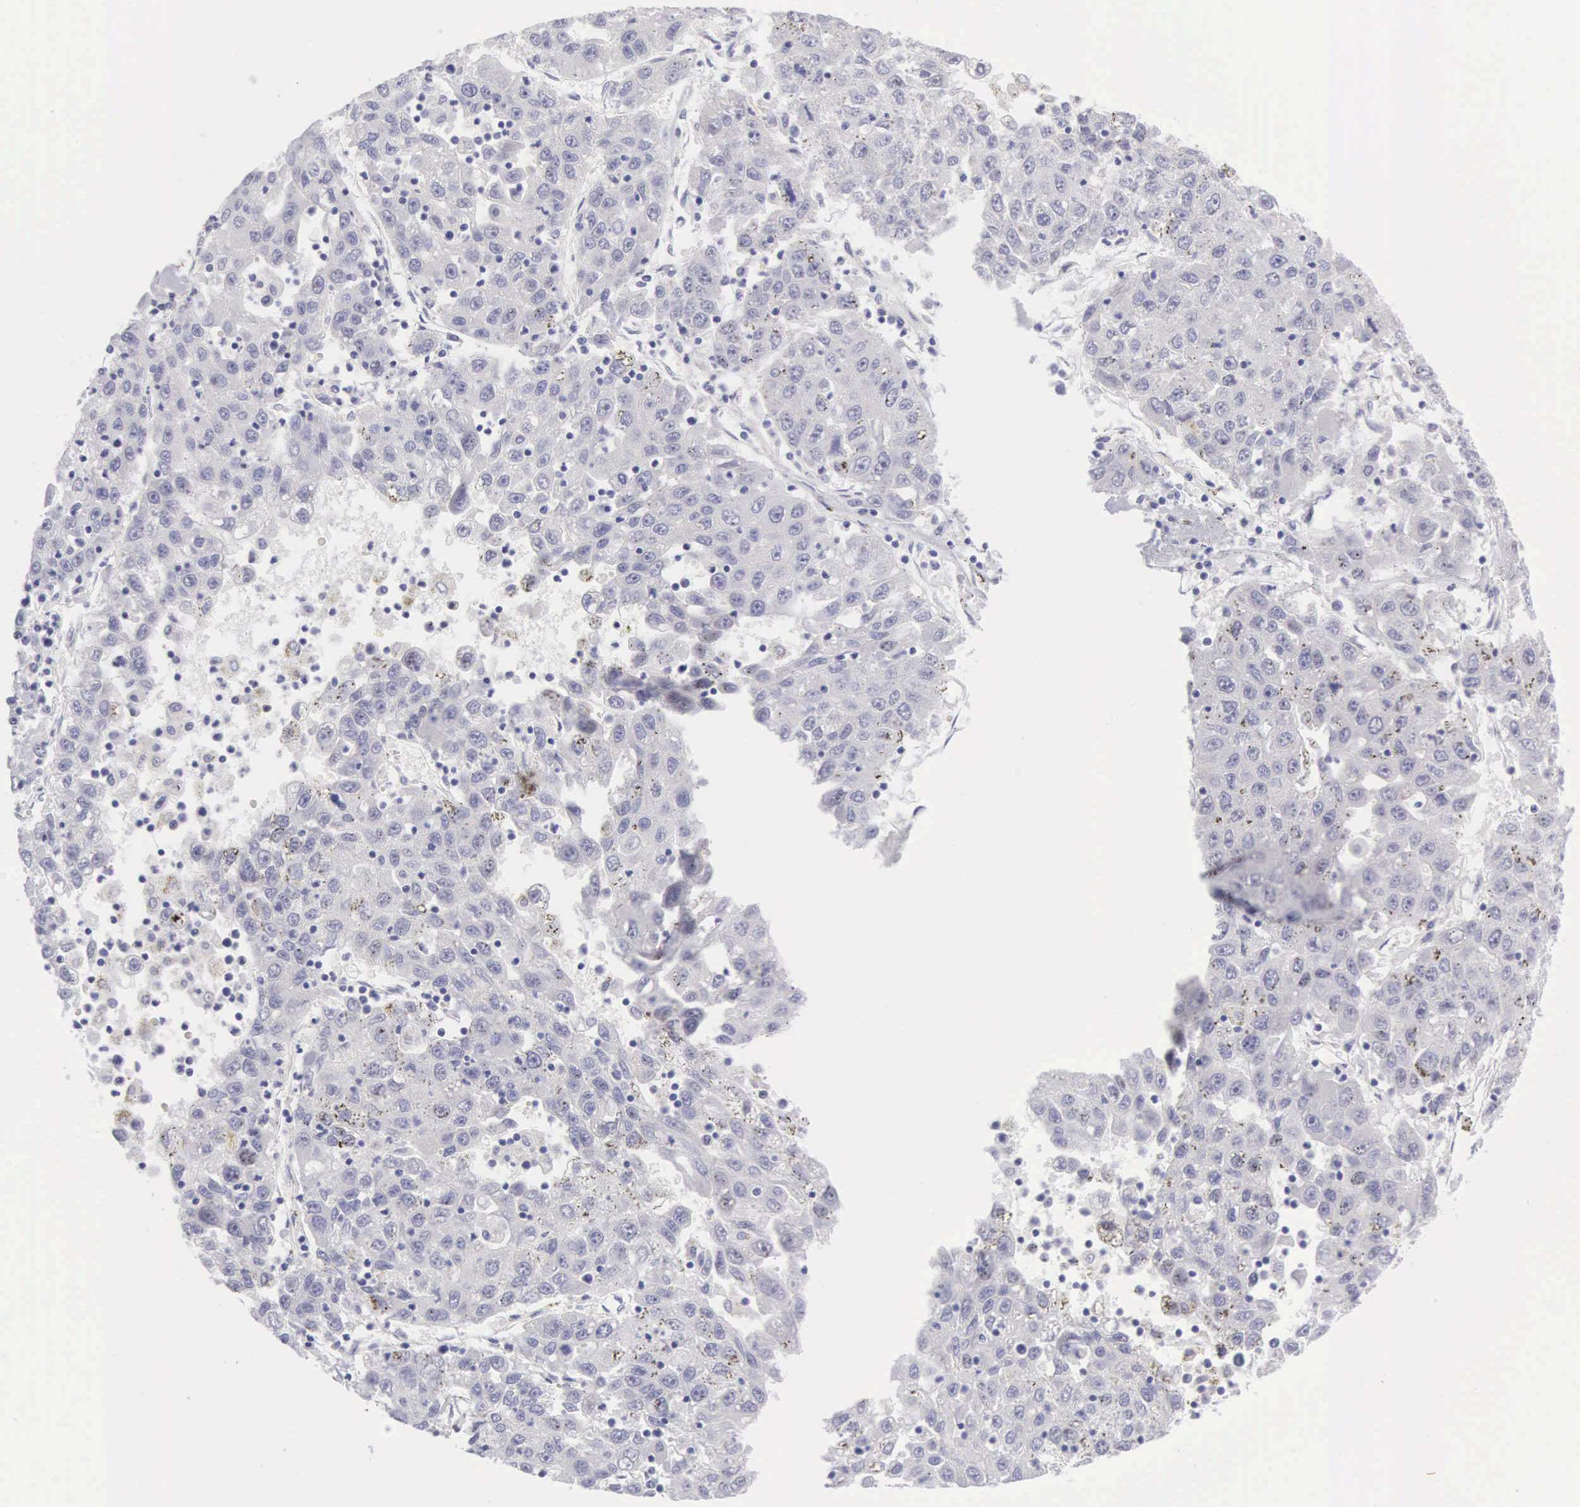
{"staining": {"intensity": "weak", "quantity": "<25%", "location": "cytoplasmic/membranous"}, "tissue": "liver cancer", "cell_type": "Tumor cells", "image_type": "cancer", "snomed": [{"axis": "morphology", "description": "Carcinoma, Hepatocellular, NOS"}, {"axis": "topography", "description": "Liver"}], "caption": "Micrograph shows no protein expression in tumor cells of liver cancer tissue.", "gene": "ARFGAP3", "patient": {"sex": "male", "age": 49}}